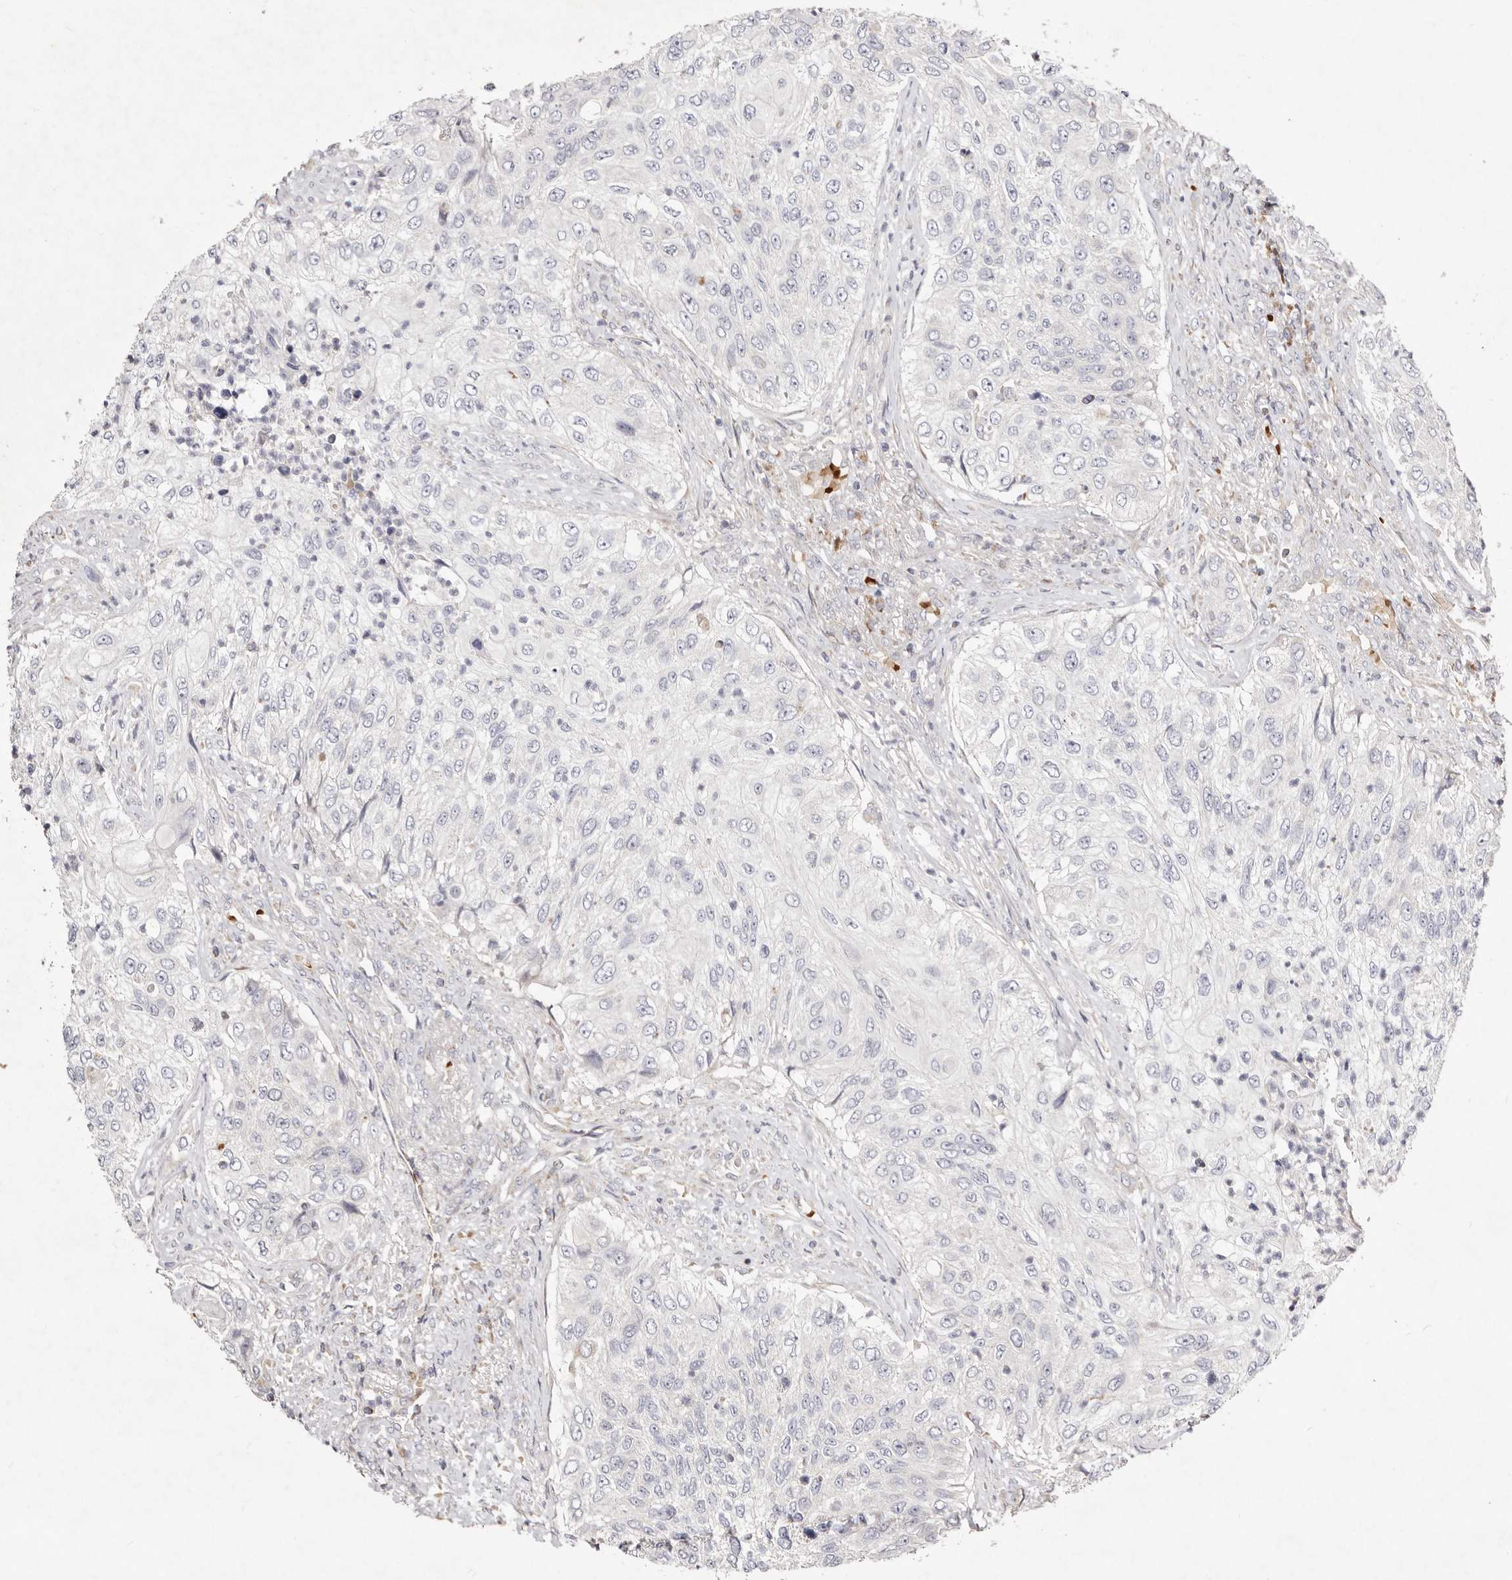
{"staining": {"intensity": "negative", "quantity": "none", "location": "none"}, "tissue": "urothelial cancer", "cell_type": "Tumor cells", "image_type": "cancer", "snomed": [{"axis": "morphology", "description": "Urothelial carcinoma, High grade"}, {"axis": "topography", "description": "Urinary bladder"}], "caption": "Urothelial cancer stained for a protein using IHC shows no expression tumor cells.", "gene": "SLC25A20", "patient": {"sex": "female", "age": 60}}